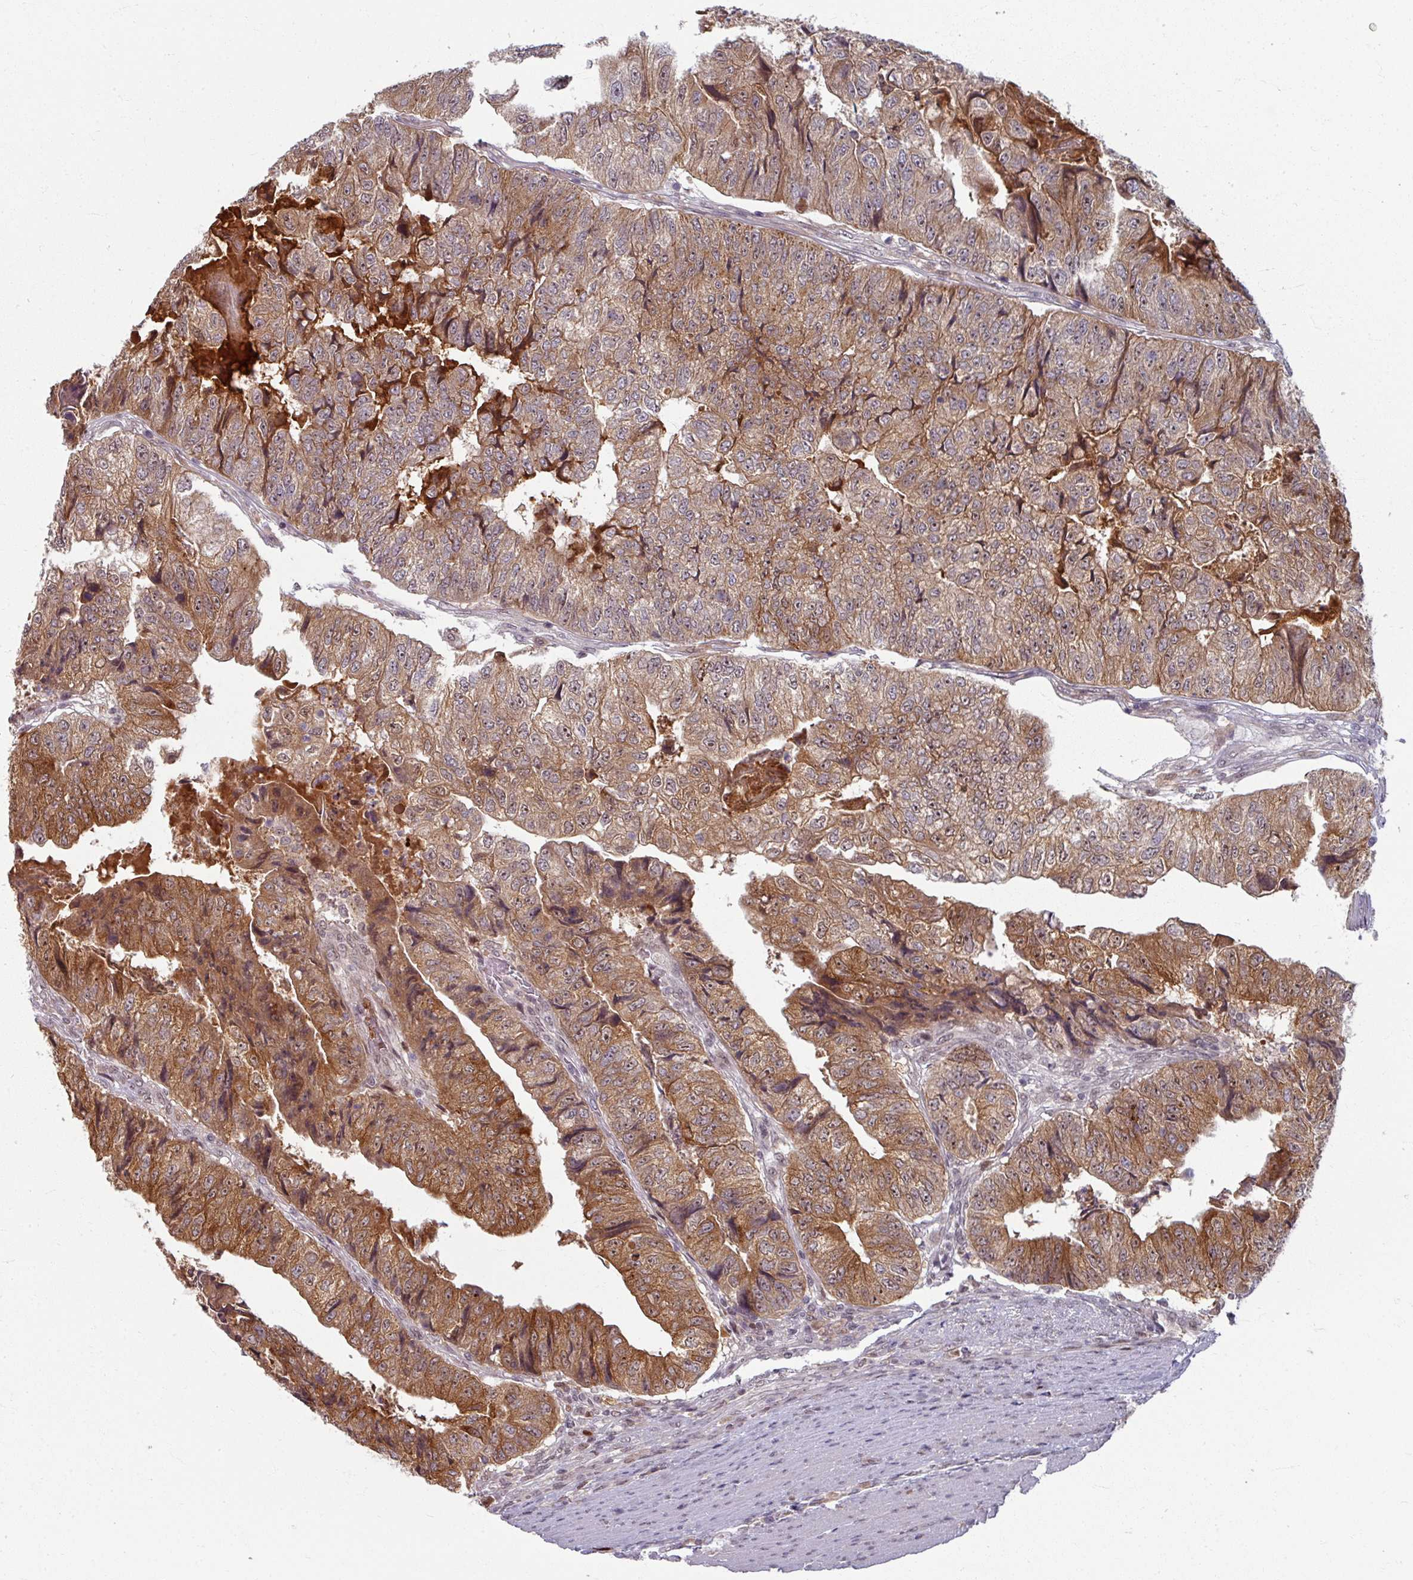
{"staining": {"intensity": "moderate", "quantity": ">75%", "location": "cytoplasmic/membranous"}, "tissue": "colorectal cancer", "cell_type": "Tumor cells", "image_type": "cancer", "snomed": [{"axis": "morphology", "description": "Adenocarcinoma, NOS"}, {"axis": "topography", "description": "Colon"}], "caption": "Colorectal cancer (adenocarcinoma) stained with DAB (3,3'-diaminobenzidine) immunohistochemistry shows medium levels of moderate cytoplasmic/membranous expression in about >75% of tumor cells.", "gene": "KLC3", "patient": {"sex": "female", "age": 67}}